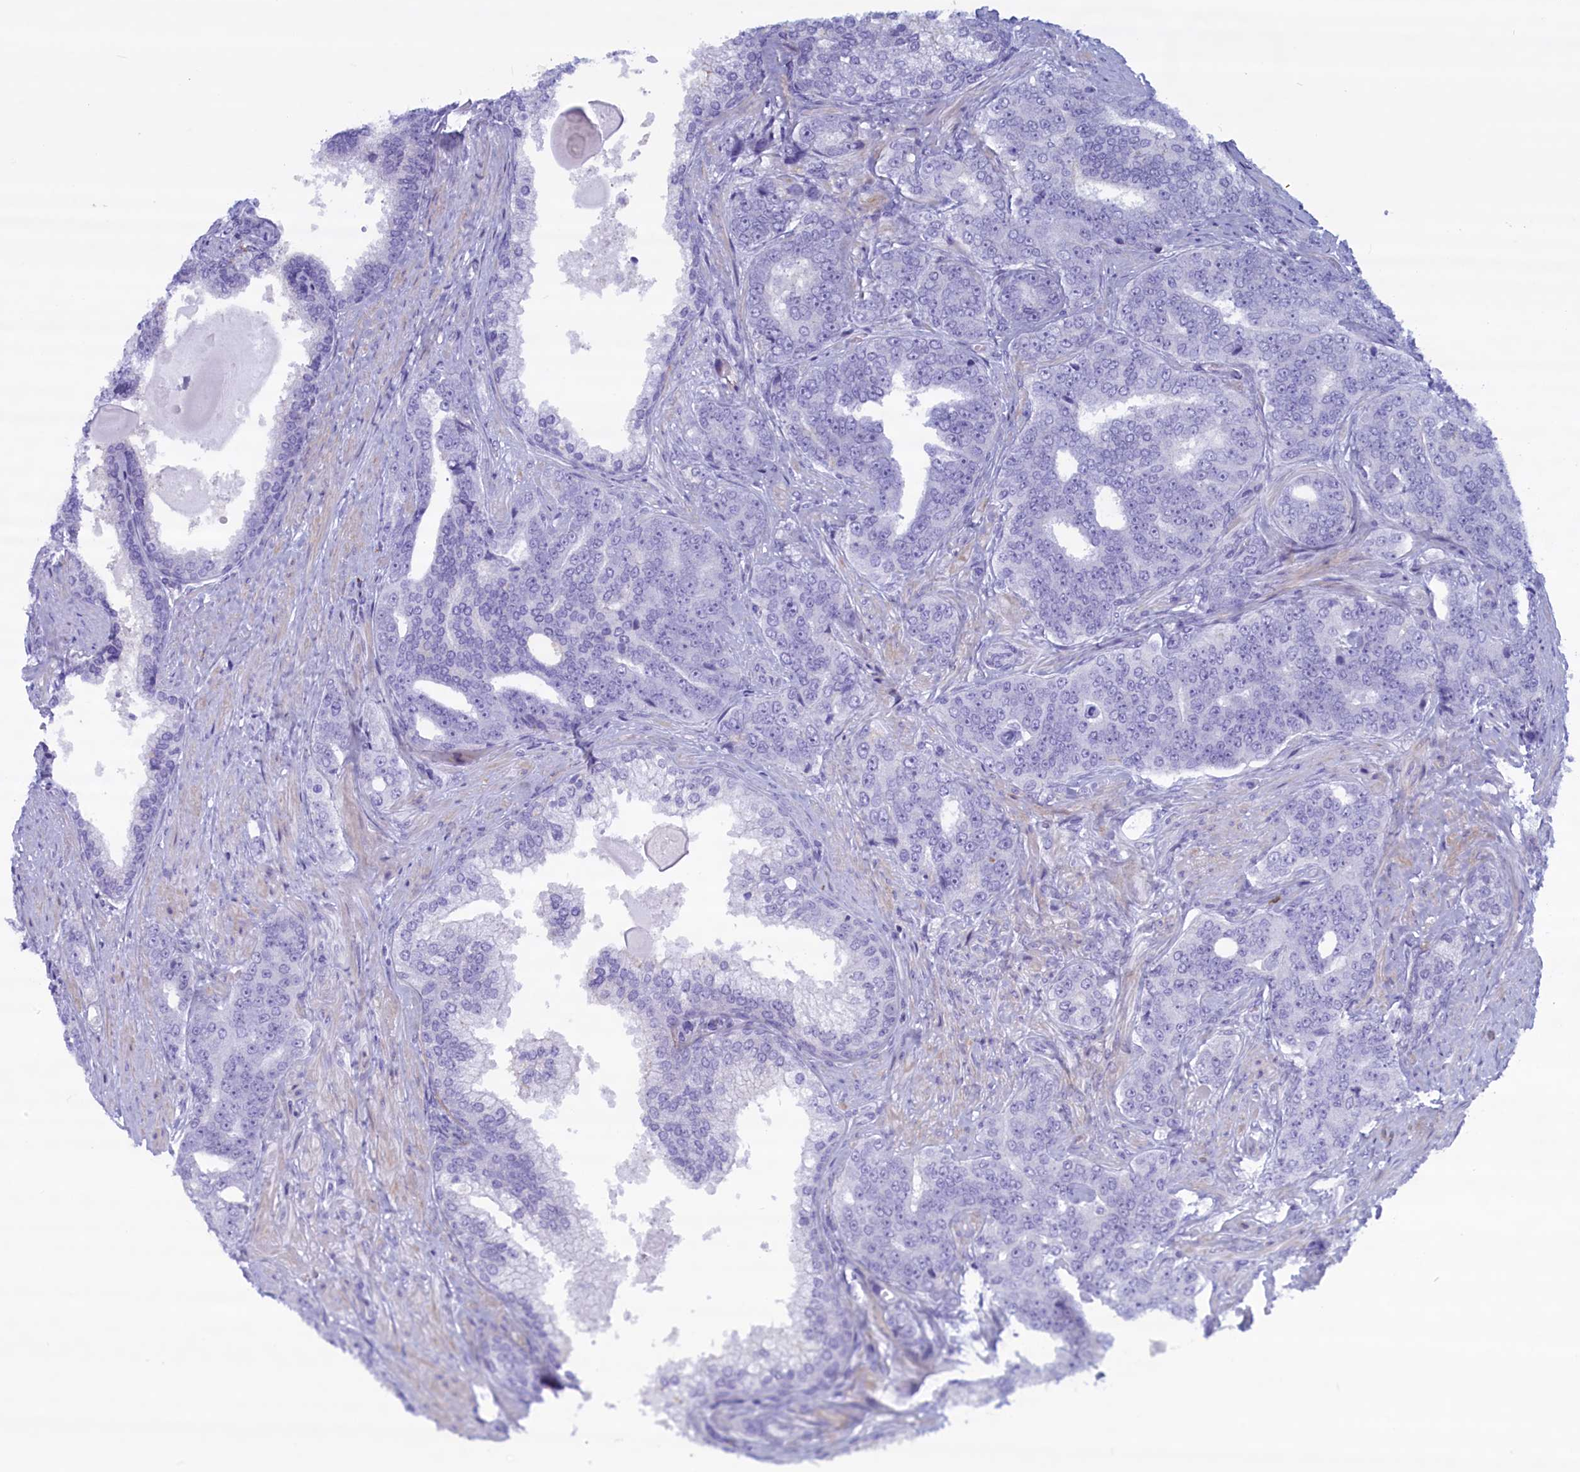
{"staining": {"intensity": "negative", "quantity": "none", "location": "none"}, "tissue": "prostate cancer", "cell_type": "Tumor cells", "image_type": "cancer", "snomed": [{"axis": "morphology", "description": "Adenocarcinoma, High grade"}, {"axis": "topography", "description": "Prostate"}], "caption": "Image shows no significant protein staining in tumor cells of prostate high-grade adenocarcinoma.", "gene": "MPV17L2", "patient": {"sex": "male", "age": 67}}